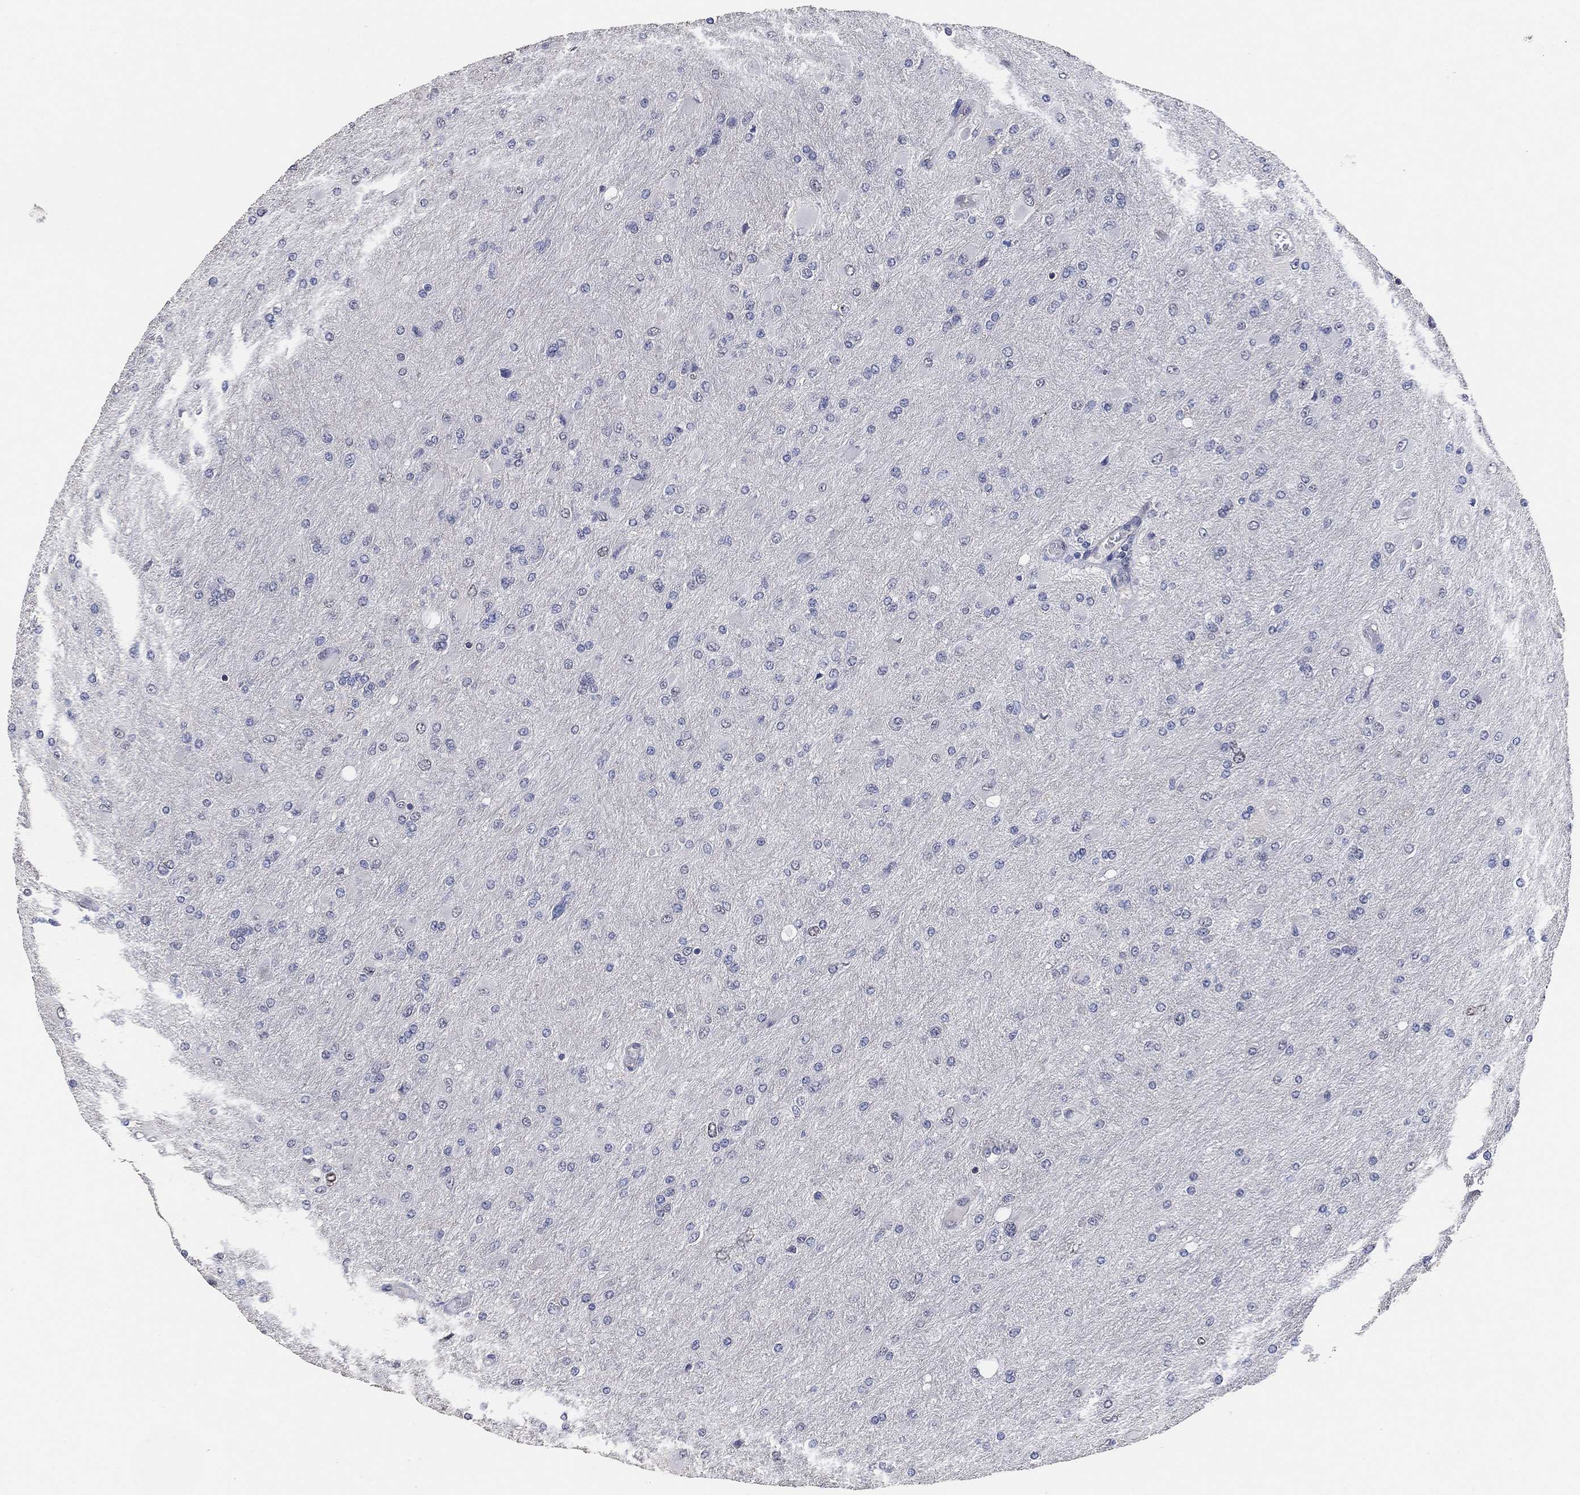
{"staining": {"intensity": "negative", "quantity": "none", "location": "none"}, "tissue": "glioma", "cell_type": "Tumor cells", "image_type": "cancer", "snomed": [{"axis": "morphology", "description": "Glioma, malignant, High grade"}, {"axis": "topography", "description": "Cerebral cortex"}], "caption": "Image shows no protein positivity in tumor cells of malignant glioma (high-grade) tissue. Brightfield microscopy of immunohistochemistry (IHC) stained with DAB (brown) and hematoxylin (blue), captured at high magnification.", "gene": "KLK5", "patient": {"sex": "female", "age": 36}}